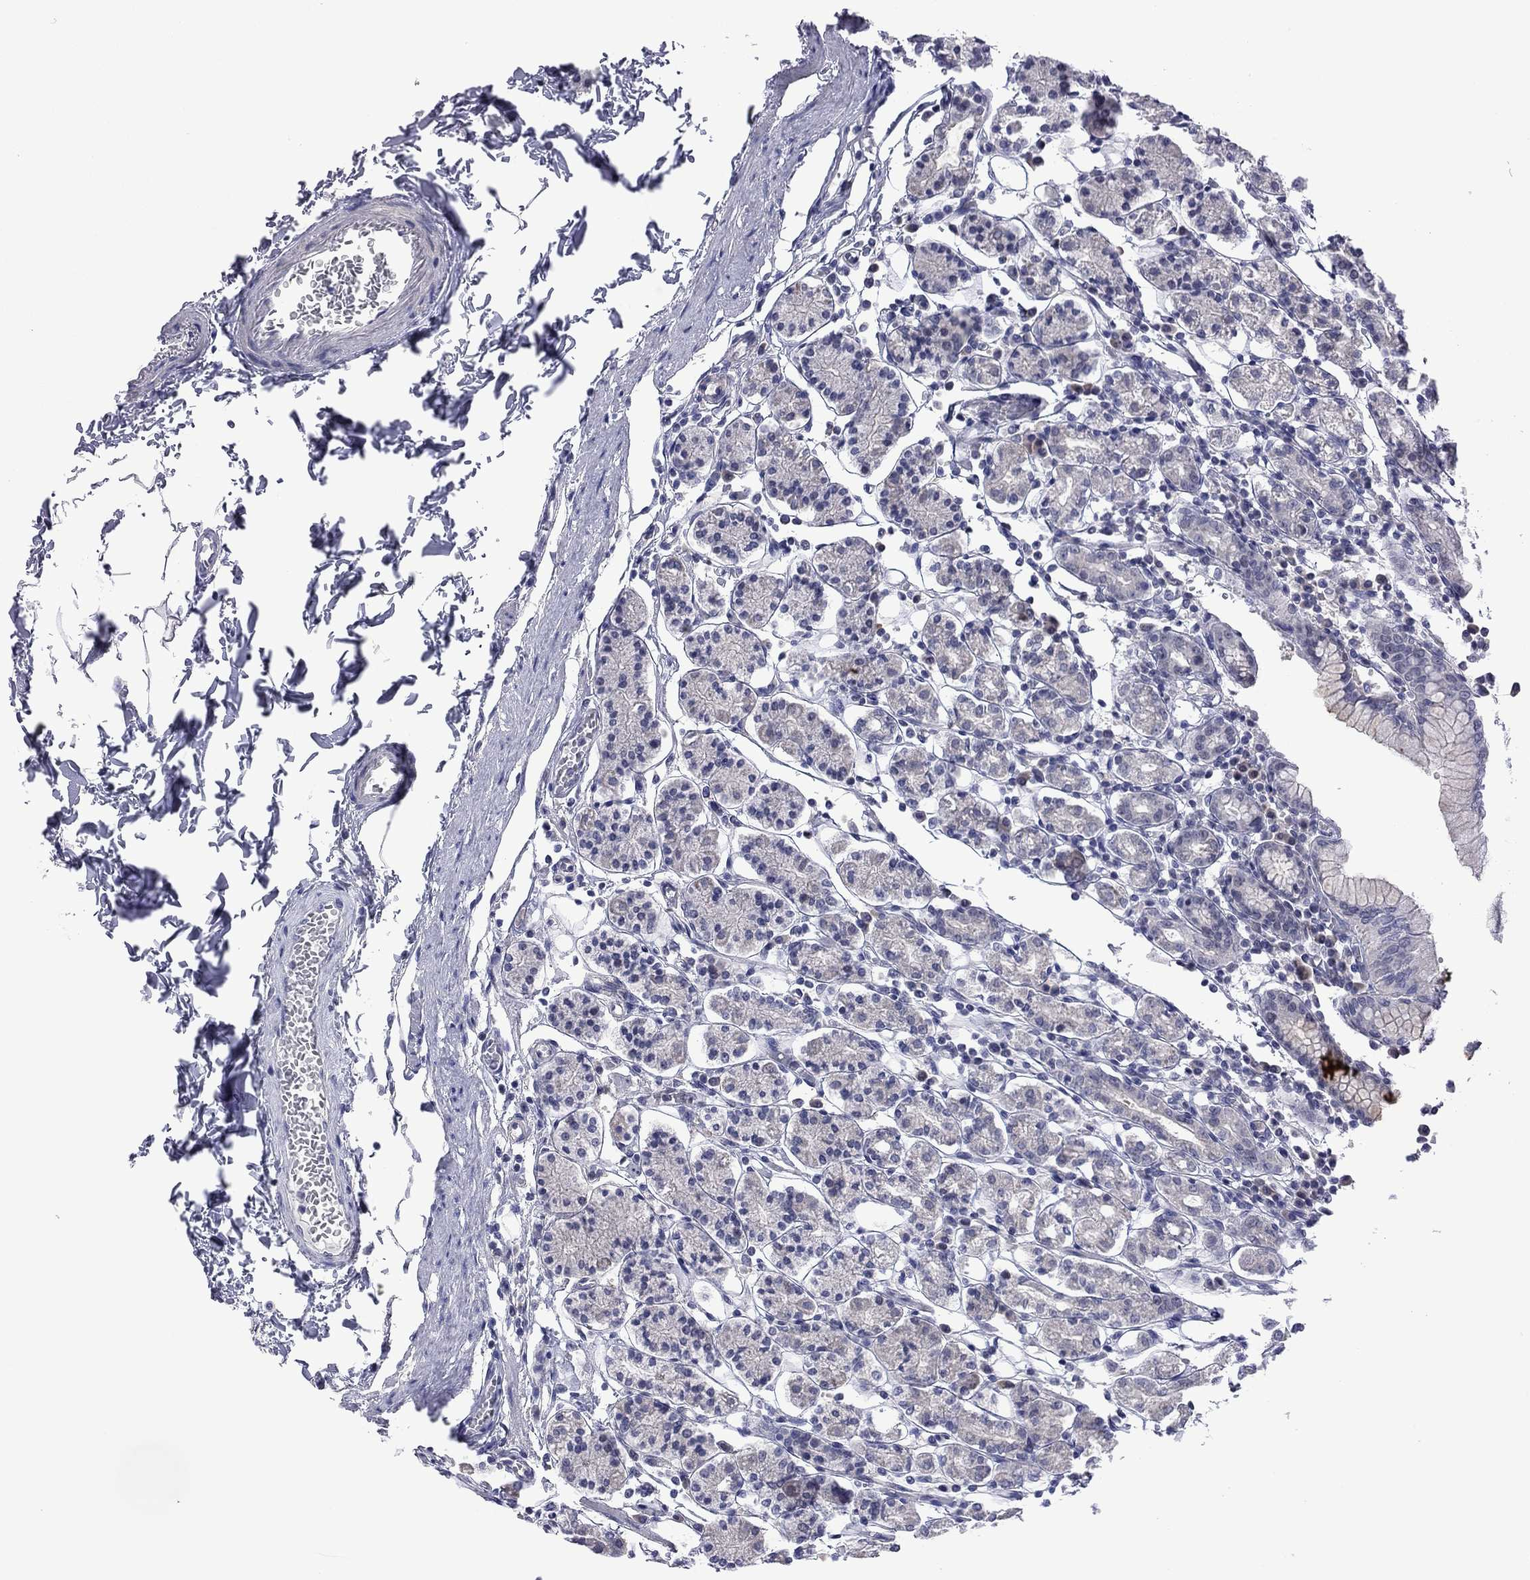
{"staining": {"intensity": "negative", "quantity": "none", "location": "none"}, "tissue": "stomach", "cell_type": "Glandular cells", "image_type": "normal", "snomed": [{"axis": "morphology", "description": "Normal tissue, NOS"}, {"axis": "topography", "description": "Stomach, upper"}, {"axis": "topography", "description": "Stomach"}], "caption": "Micrograph shows no significant protein positivity in glandular cells of unremarkable stomach.", "gene": "POU5F2", "patient": {"sex": "male", "age": 62}}